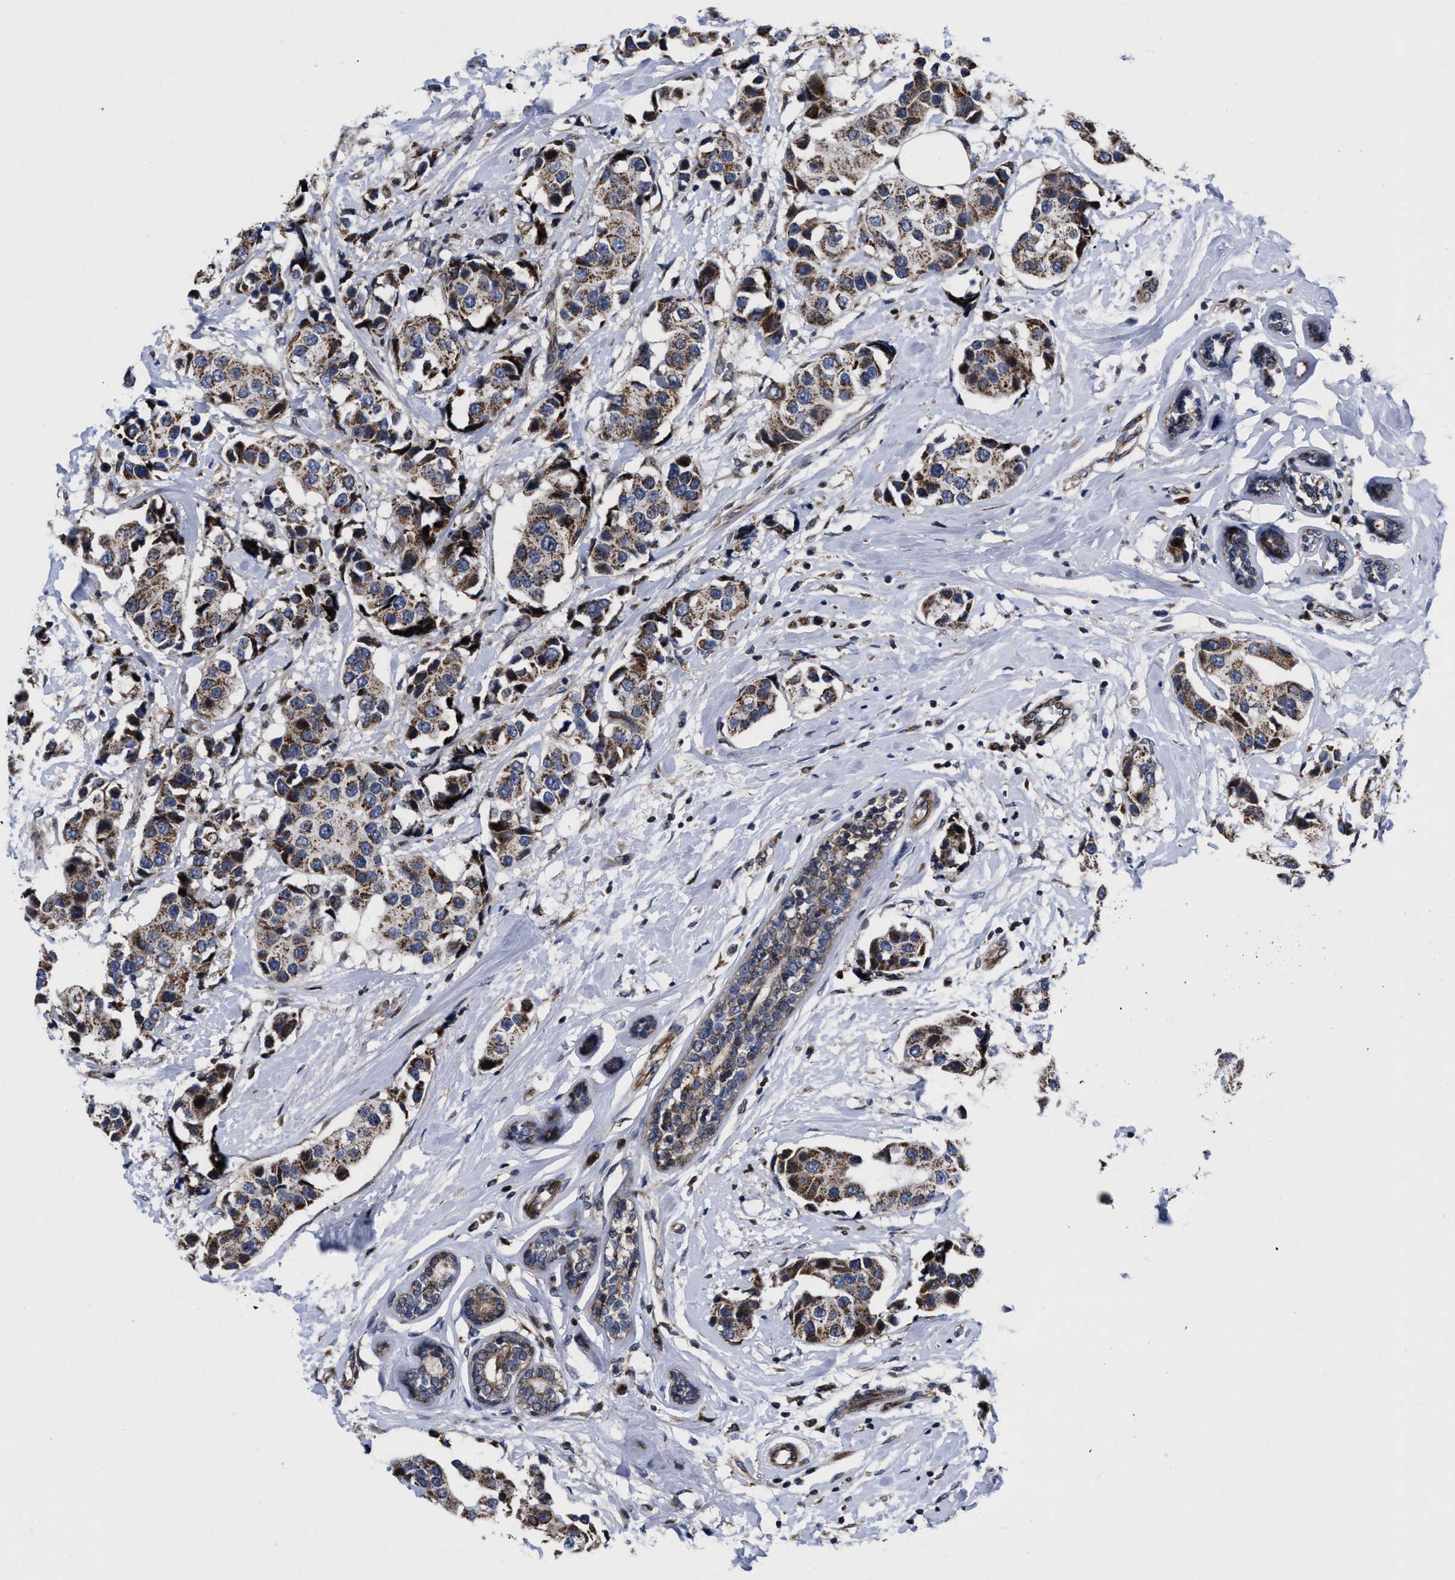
{"staining": {"intensity": "moderate", "quantity": ">75%", "location": "cytoplasmic/membranous"}, "tissue": "breast cancer", "cell_type": "Tumor cells", "image_type": "cancer", "snomed": [{"axis": "morphology", "description": "Normal tissue, NOS"}, {"axis": "morphology", "description": "Duct carcinoma"}, {"axis": "topography", "description": "Breast"}], "caption": "There is medium levels of moderate cytoplasmic/membranous staining in tumor cells of breast cancer, as demonstrated by immunohistochemical staining (brown color).", "gene": "MRPL50", "patient": {"sex": "female", "age": 39}}